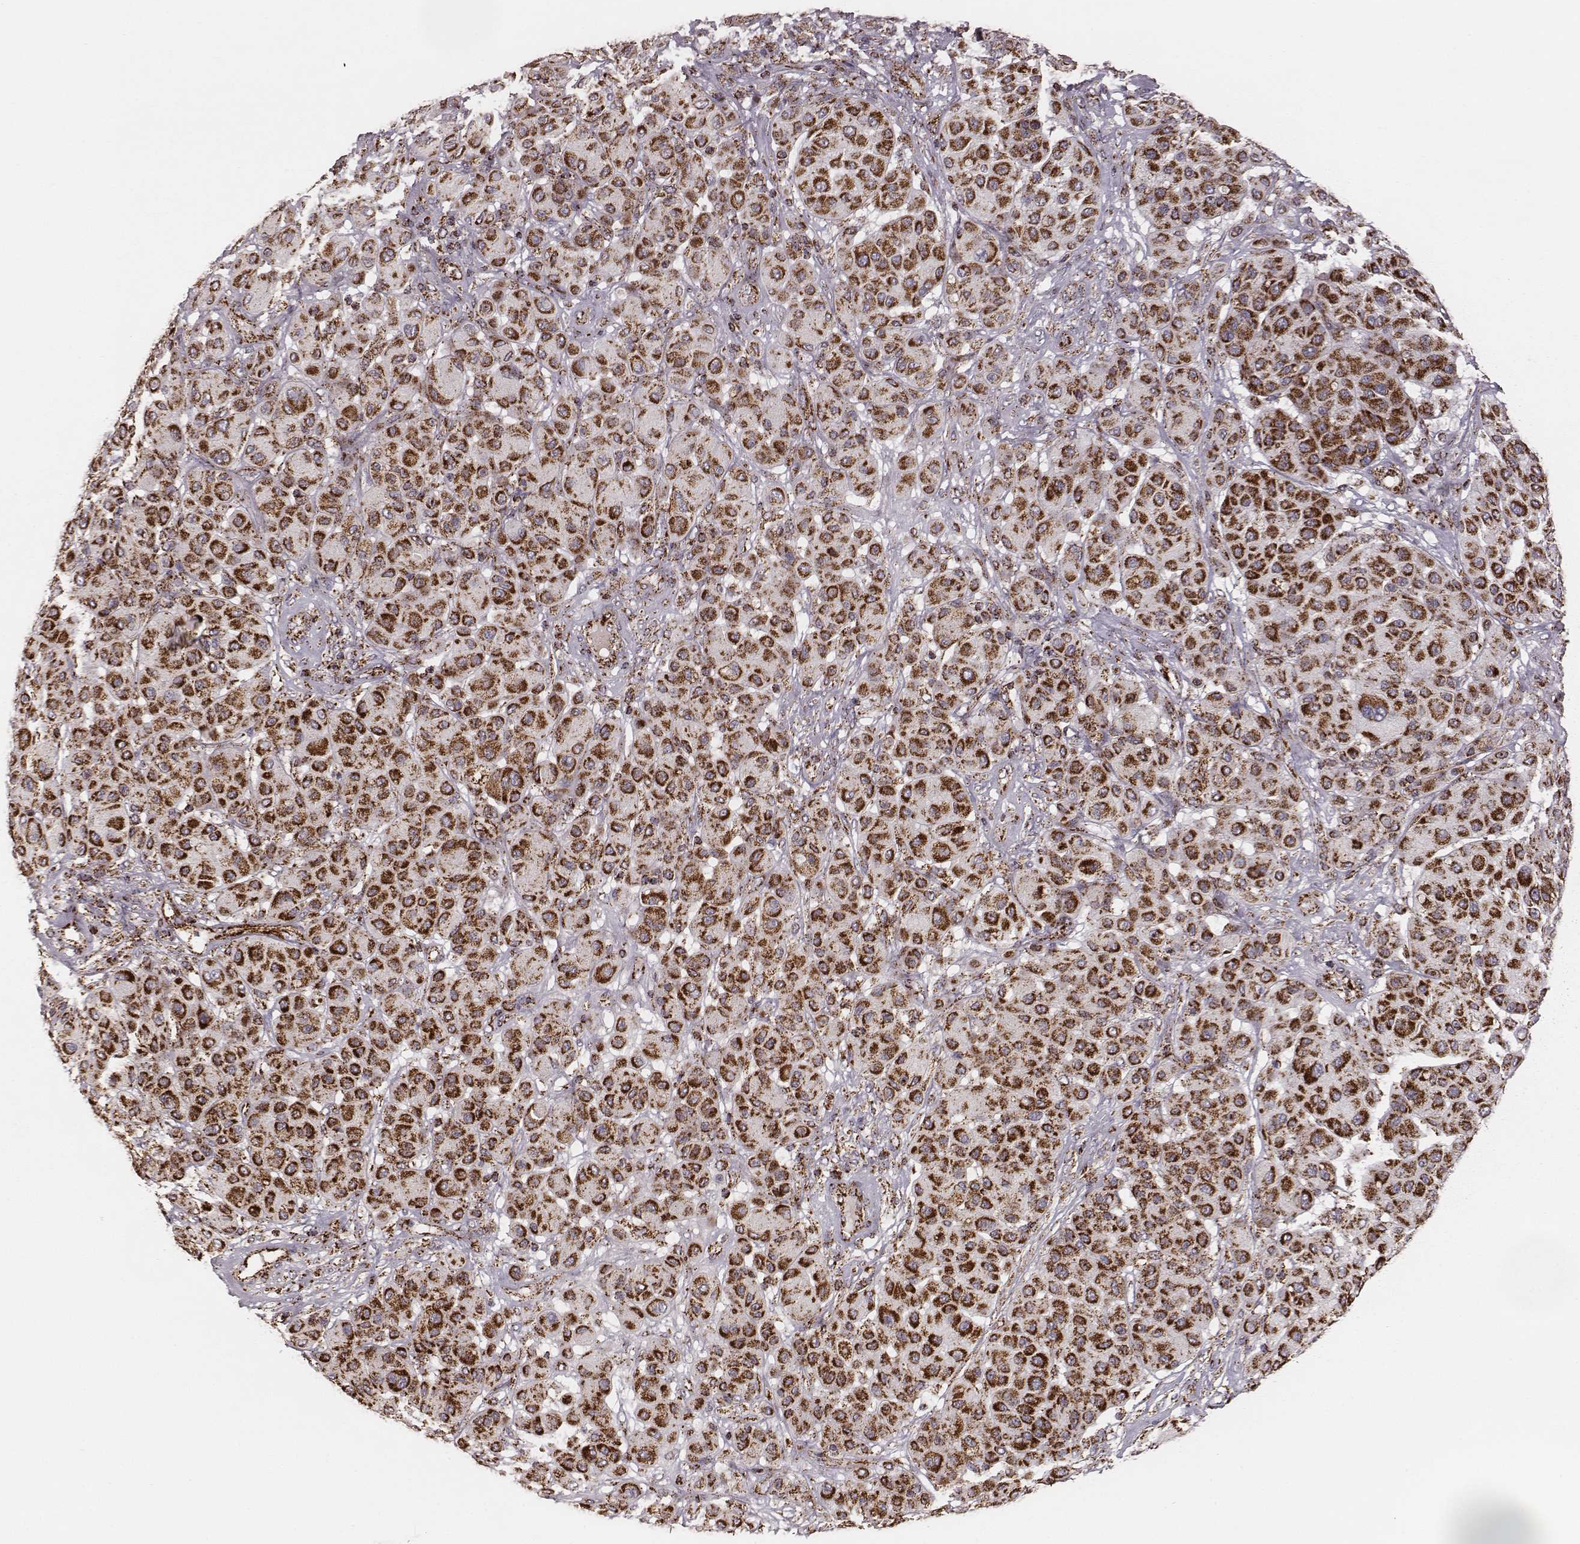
{"staining": {"intensity": "strong", "quantity": ">75%", "location": "cytoplasmic/membranous"}, "tissue": "melanoma", "cell_type": "Tumor cells", "image_type": "cancer", "snomed": [{"axis": "morphology", "description": "Malignant melanoma, Metastatic site"}, {"axis": "topography", "description": "Smooth muscle"}], "caption": "Malignant melanoma (metastatic site) tissue displays strong cytoplasmic/membranous staining in about >75% of tumor cells, visualized by immunohistochemistry.", "gene": "TUFM", "patient": {"sex": "male", "age": 41}}